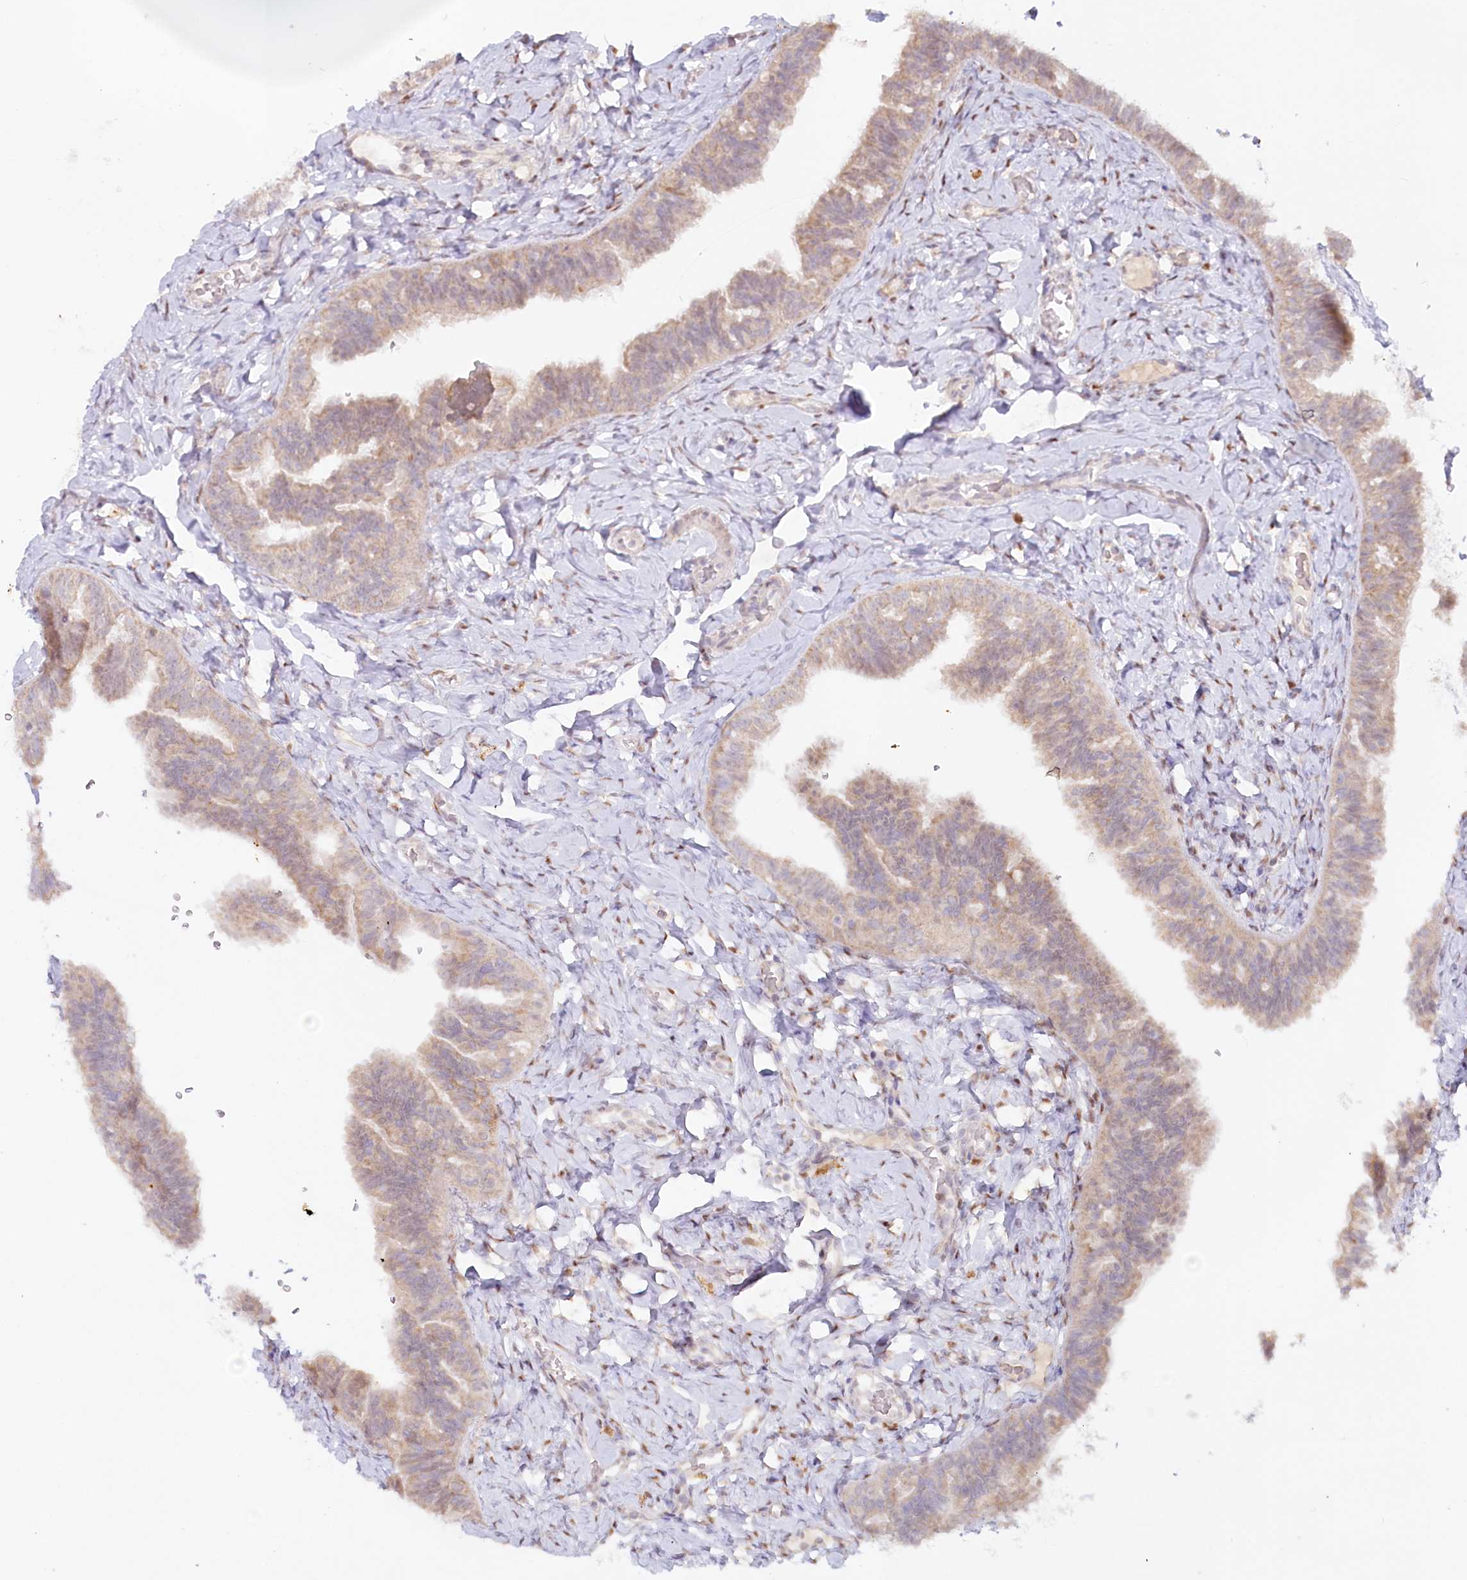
{"staining": {"intensity": "weak", "quantity": ">75%", "location": "cytoplasmic/membranous"}, "tissue": "fallopian tube", "cell_type": "Glandular cells", "image_type": "normal", "snomed": [{"axis": "morphology", "description": "Normal tissue, NOS"}, {"axis": "topography", "description": "Fallopian tube"}], "caption": "High-power microscopy captured an IHC micrograph of benign fallopian tube, revealing weak cytoplasmic/membranous staining in approximately >75% of glandular cells. Immunohistochemistry stains the protein of interest in brown and the nuclei are stained blue.", "gene": "PSAPL1", "patient": {"sex": "female", "age": 65}}